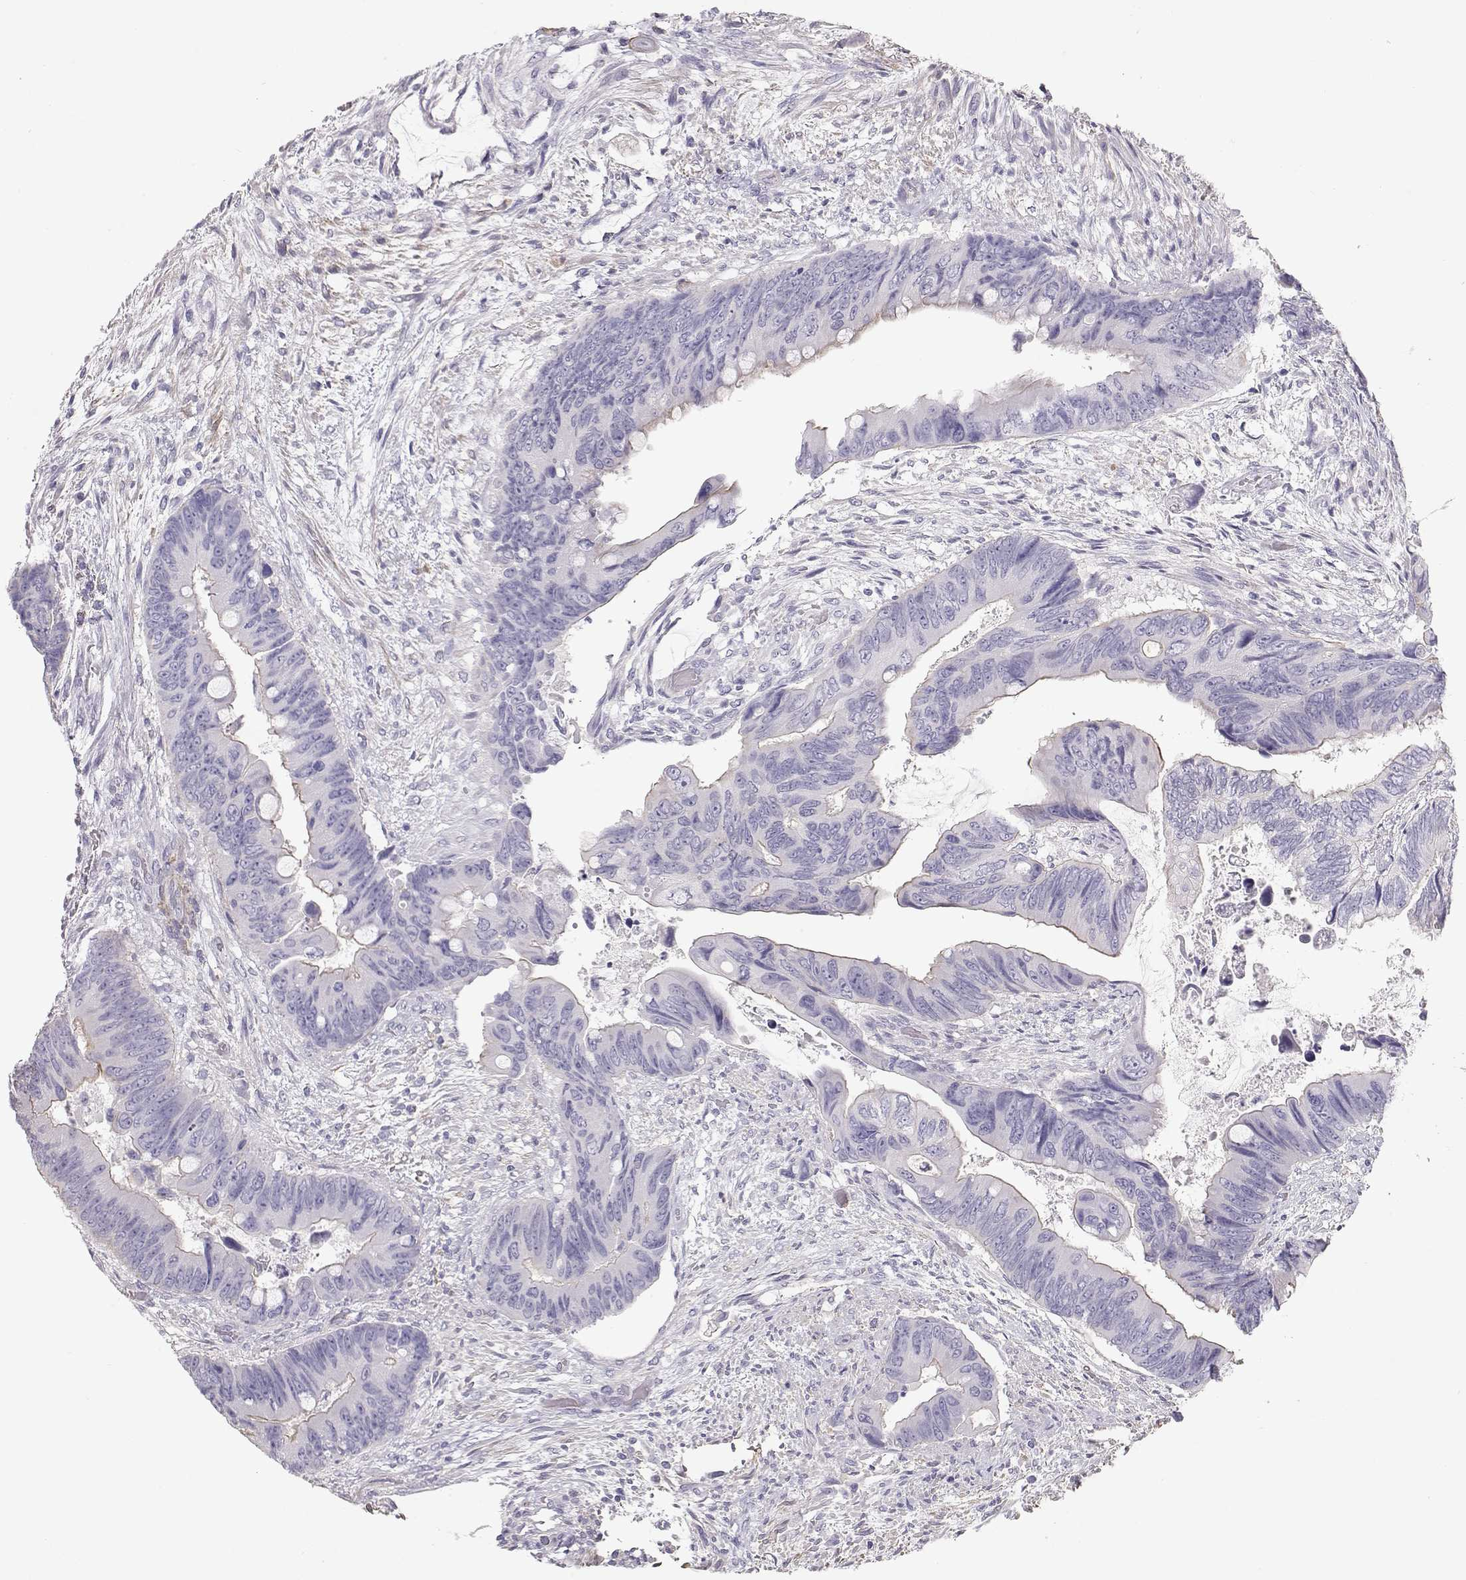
{"staining": {"intensity": "negative", "quantity": "none", "location": "none"}, "tissue": "colorectal cancer", "cell_type": "Tumor cells", "image_type": "cancer", "snomed": [{"axis": "morphology", "description": "Adenocarcinoma, NOS"}, {"axis": "topography", "description": "Rectum"}], "caption": "High magnification brightfield microscopy of adenocarcinoma (colorectal) stained with DAB (brown) and counterstained with hematoxylin (blue): tumor cells show no significant expression.", "gene": "SLITRK3", "patient": {"sex": "male", "age": 63}}